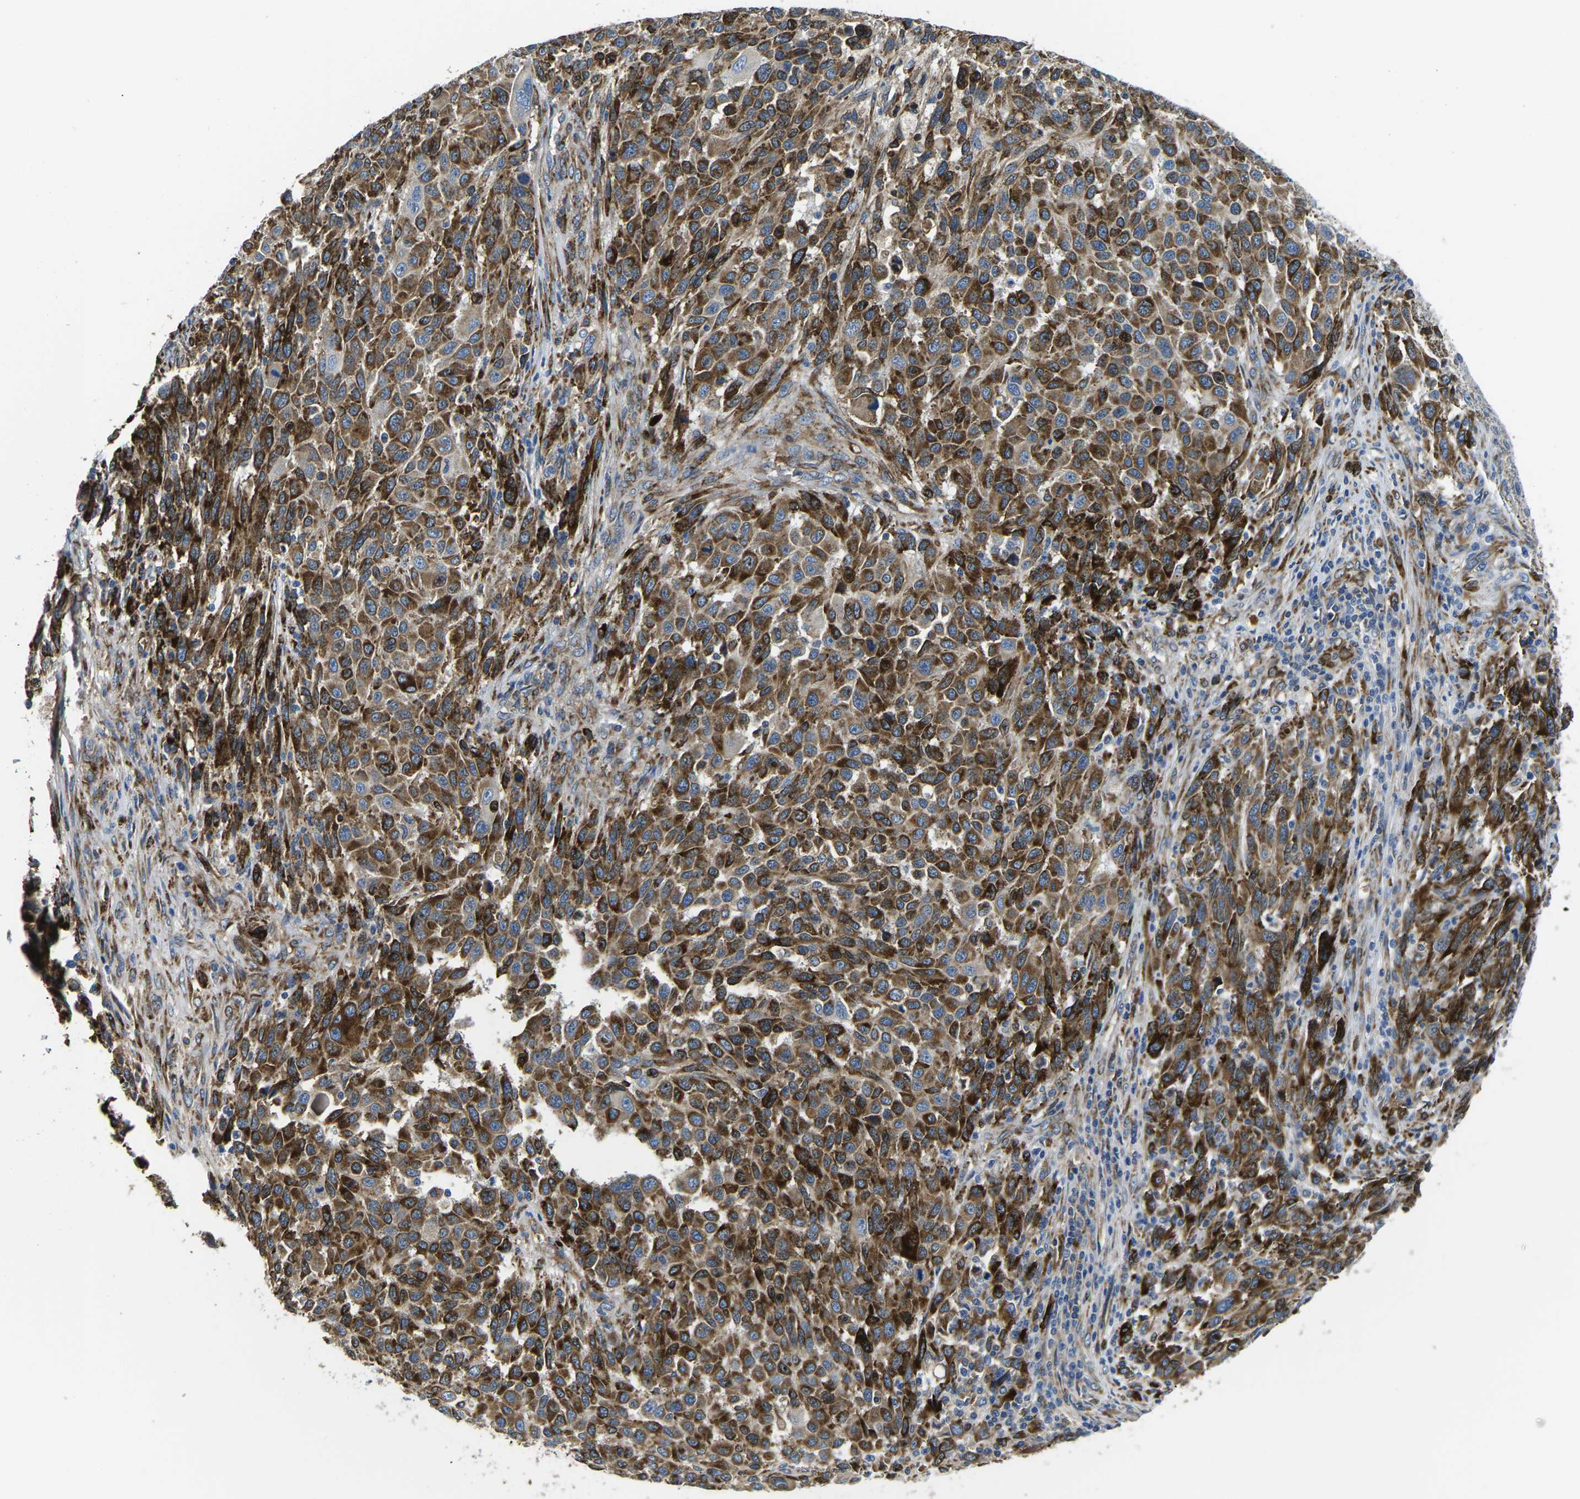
{"staining": {"intensity": "strong", "quantity": ">75%", "location": "cytoplasmic/membranous"}, "tissue": "melanoma", "cell_type": "Tumor cells", "image_type": "cancer", "snomed": [{"axis": "morphology", "description": "Malignant melanoma, Metastatic site"}, {"axis": "topography", "description": "Lymph node"}], "caption": "Approximately >75% of tumor cells in melanoma exhibit strong cytoplasmic/membranous protein staining as visualized by brown immunohistochemical staining.", "gene": "PDZD8", "patient": {"sex": "male", "age": 61}}